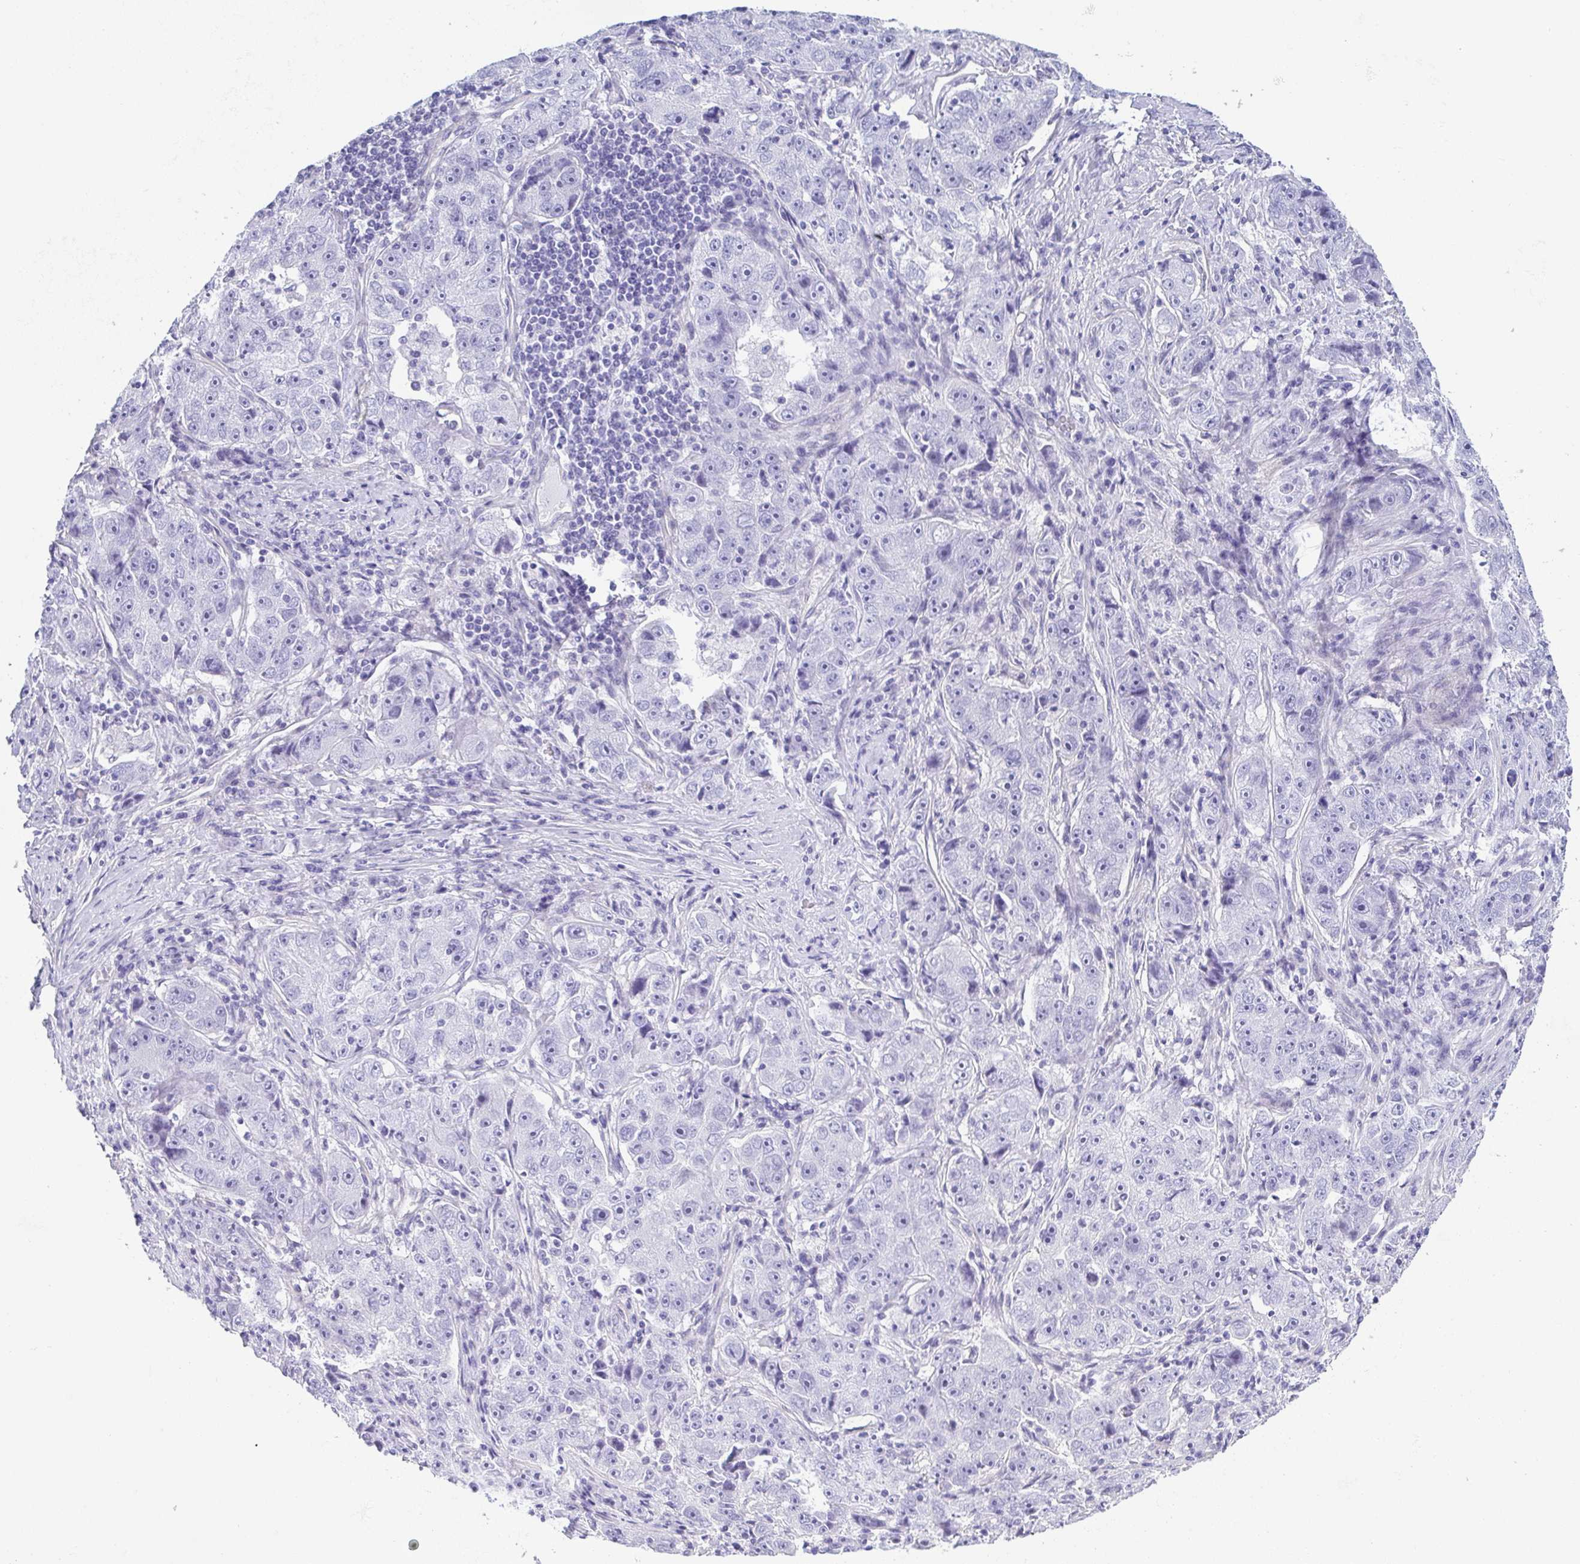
{"staining": {"intensity": "negative", "quantity": "none", "location": "none"}, "tissue": "lung cancer", "cell_type": "Tumor cells", "image_type": "cancer", "snomed": [{"axis": "morphology", "description": "Normal morphology"}, {"axis": "morphology", "description": "Adenocarcinoma, NOS"}, {"axis": "topography", "description": "Lymph node"}, {"axis": "topography", "description": "Lung"}], "caption": "Immunohistochemistry photomicrograph of neoplastic tissue: lung adenocarcinoma stained with DAB displays no significant protein staining in tumor cells.", "gene": "PRR4", "patient": {"sex": "female", "age": 57}}